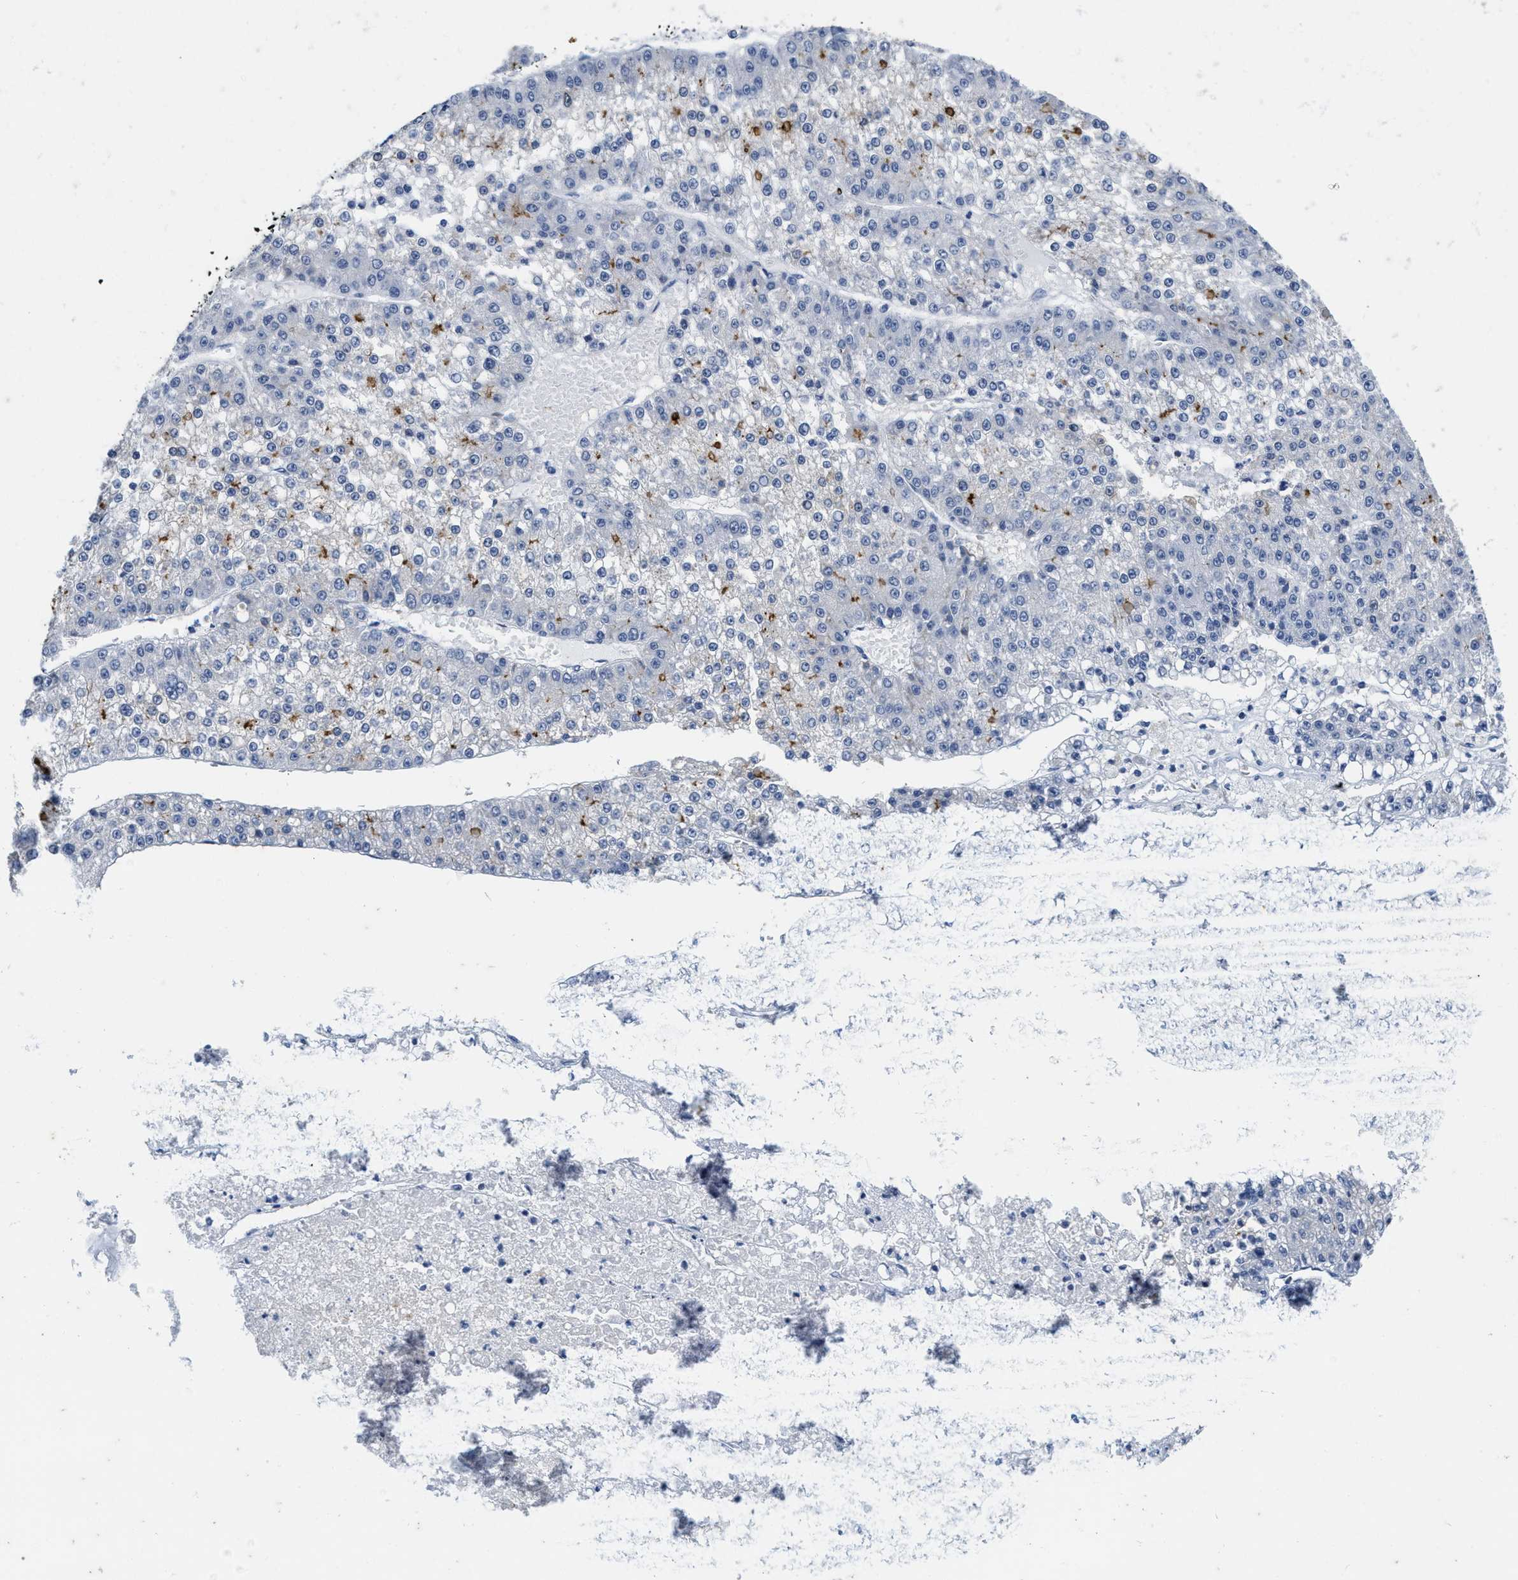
{"staining": {"intensity": "moderate", "quantity": "<25%", "location": "cytoplasmic/membranous"}, "tissue": "liver cancer", "cell_type": "Tumor cells", "image_type": "cancer", "snomed": [{"axis": "morphology", "description": "Carcinoma, Hepatocellular, NOS"}, {"axis": "topography", "description": "Liver"}], "caption": "Liver cancer (hepatocellular carcinoma) was stained to show a protein in brown. There is low levels of moderate cytoplasmic/membranous staining in approximately <25% of tumor cells. The staining was performed using DAB (3,3'-diaminobenzidine), with brown indicating positive protein expression. Nuclei are stained blue with hematoxylin.", "gene": "ABCB11", "patient": {"sex": "female", "age": 73}}